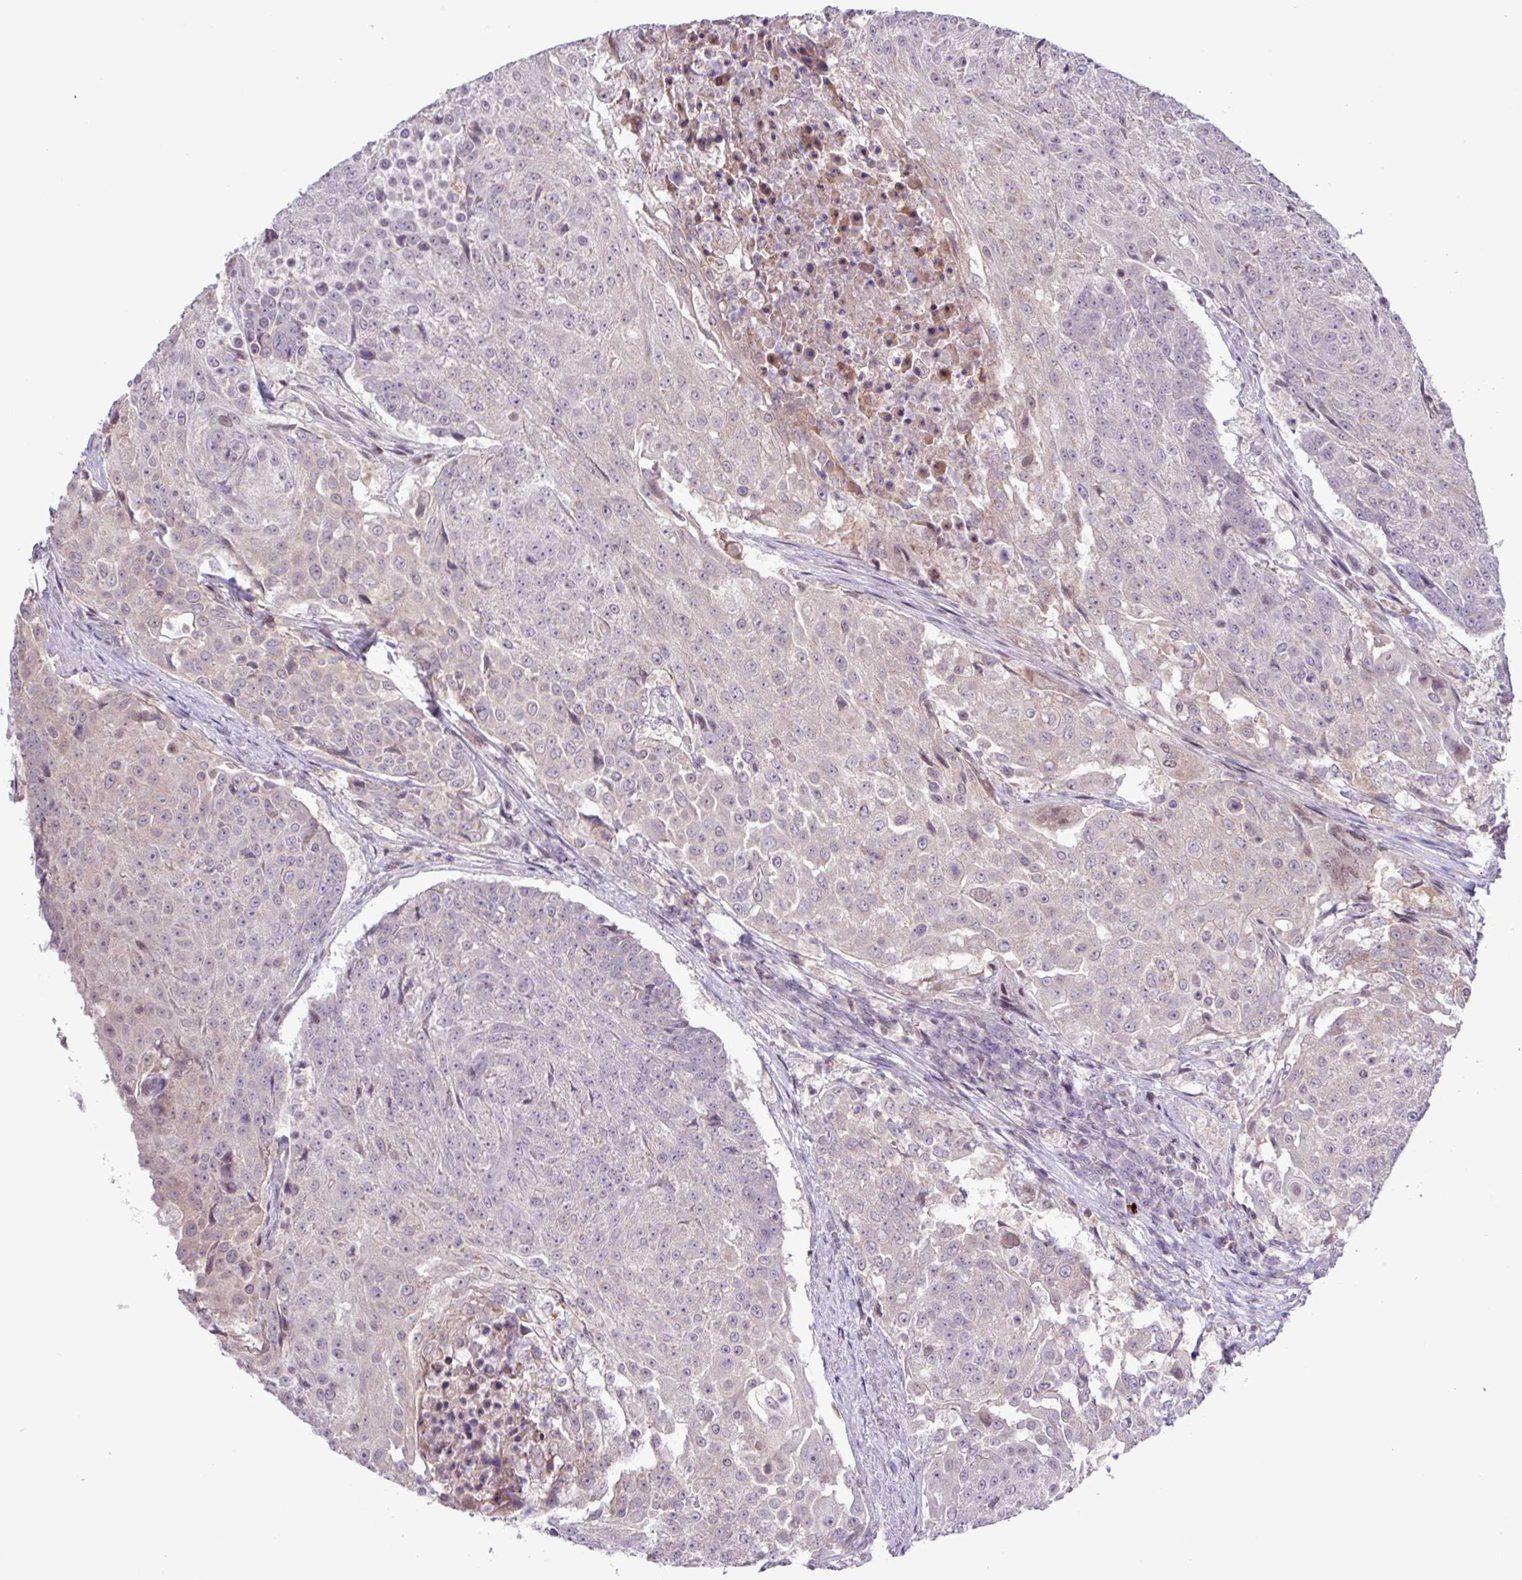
{"staining": {"intensity": "weak", "quantity": "<25%", "location": "cytoplasmic/membranous"}, "tissue": "urothelial cancer", "cell_type": "Tumor cells", "image_type": "cancer", "snomed": [{"axis": "morphology", "description": "Urothelial carcinoma, High grade"}, {"axis": "topography", "description": "Urinary bladder"}], "caption": "Tumor cells show no significant expression in urothelial cancer. (DAB (3,3'-diaminobenzidine) immunohistochemistry (IHC), high magnification).", "gene": "RTL3", "patient": {"sex": "female", "age": 63}}